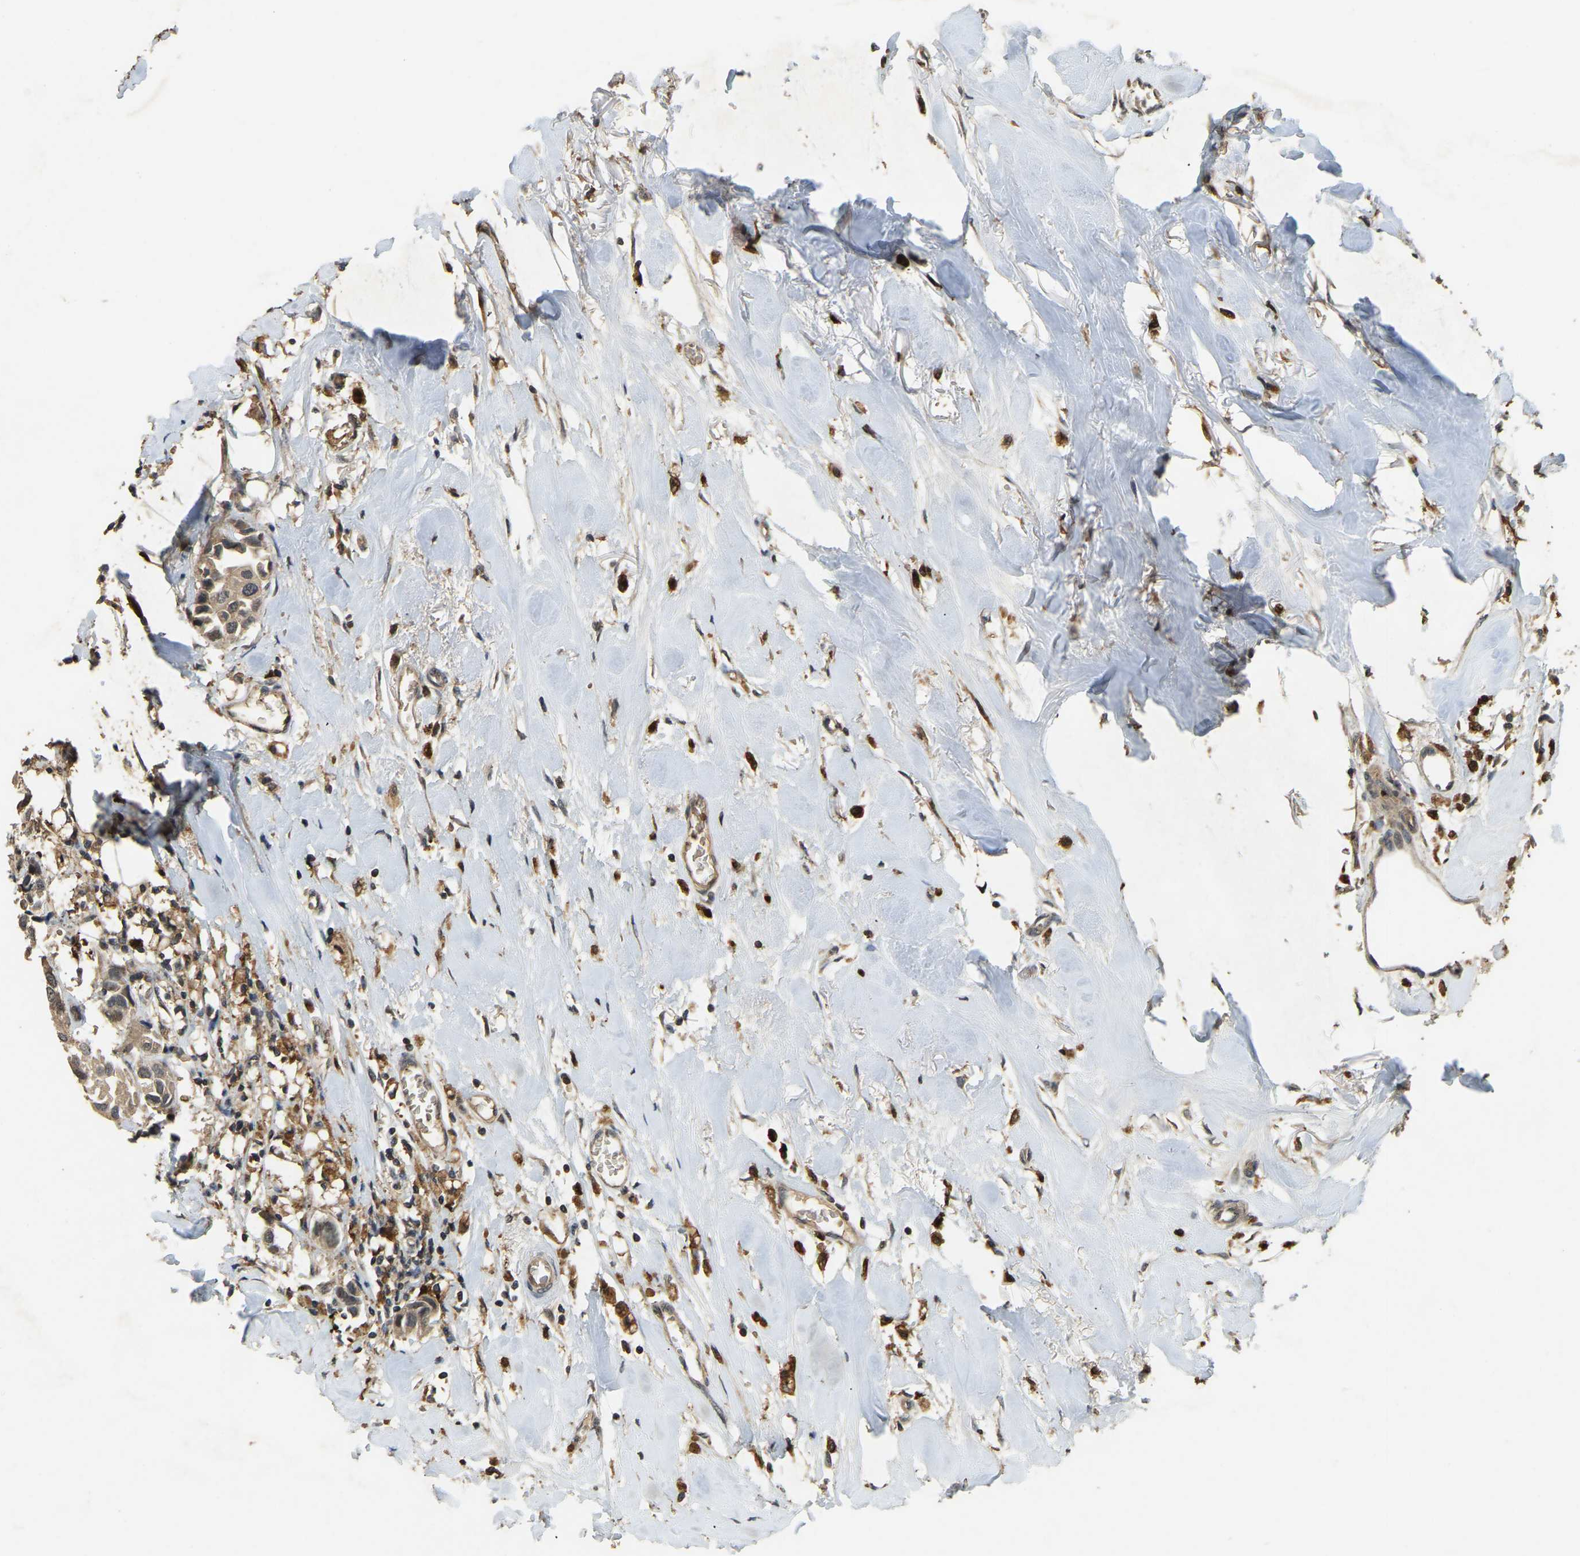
{"staining": {"intensity": "weak", "quantity": ">75%", "location": "cytoplasmic/membranous"}, "tissue": "breast cancer", "cell_type": "Tumor cells", "image_type": "cancer", "snomed": [{"axis": "morphology", "description": "Duct carcinoma"}, {"axis": "topography", "description": "Breast"}], "caption": "The immunohistochemical stain shows weak cytoplasmic/membranous expression in tumor cells of breast intraductal carcinoma tissue.", "gene": "RNF141", "patient": {"sex": "female", "age": 80}}